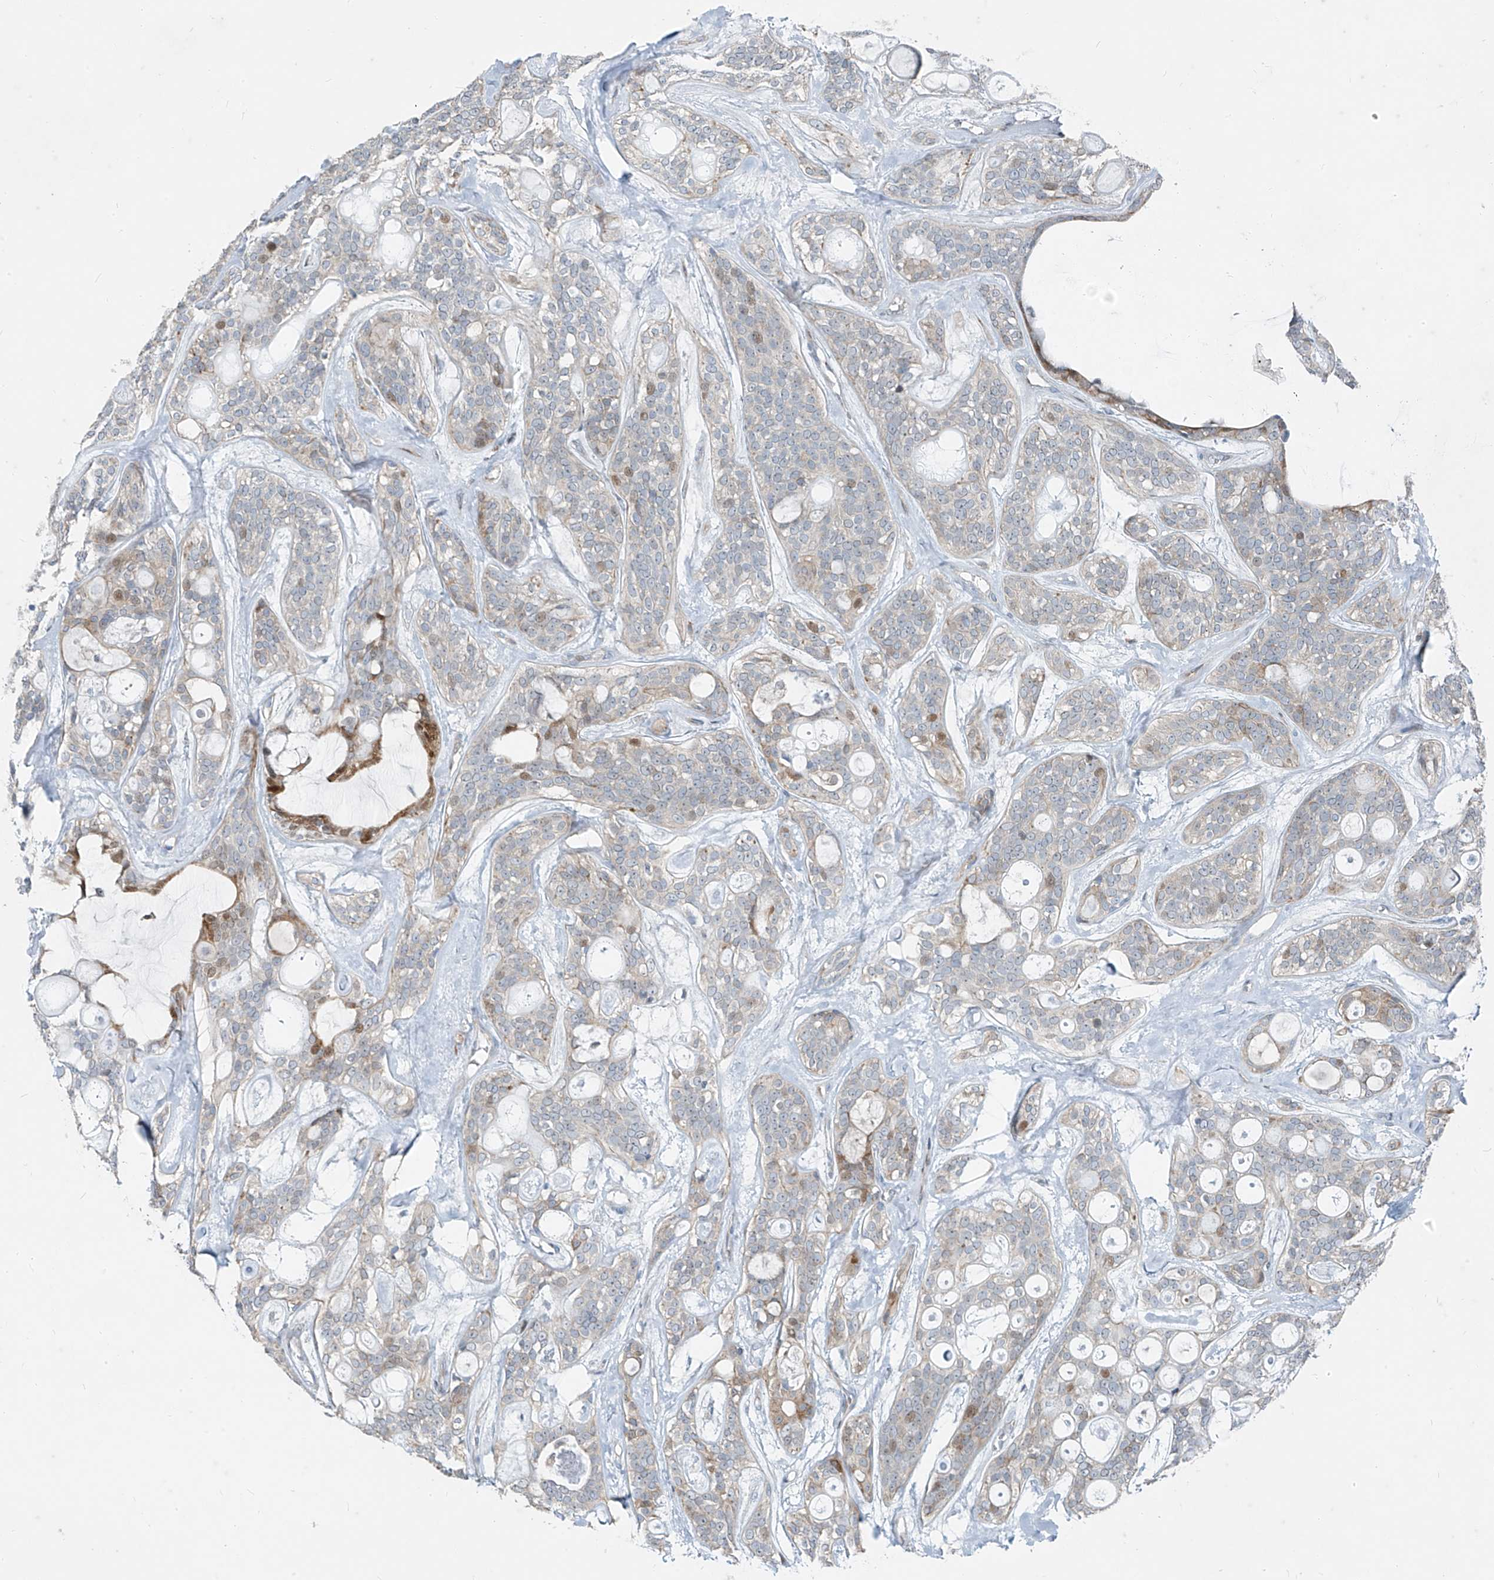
{"staining": {"intensity": "moderate", "quantity": "<25%", "location": "nuclear"}, "tissue": "head and neck cancer", "cell_type": "Tumor cells", "image_type": "cancer", "snomed": [{"axis": "morphology", "description": "Adenocarcinoma, NOS"}, {"axis": "topography", "description": "Head-Neck"}], "caption": "A brown stain labels moderate nuclear positivity of a protein in human head and neck adenocarcinoma tumor cells.", "gene": "PPCS", "patient": {"sex": "male", "age": 66}}